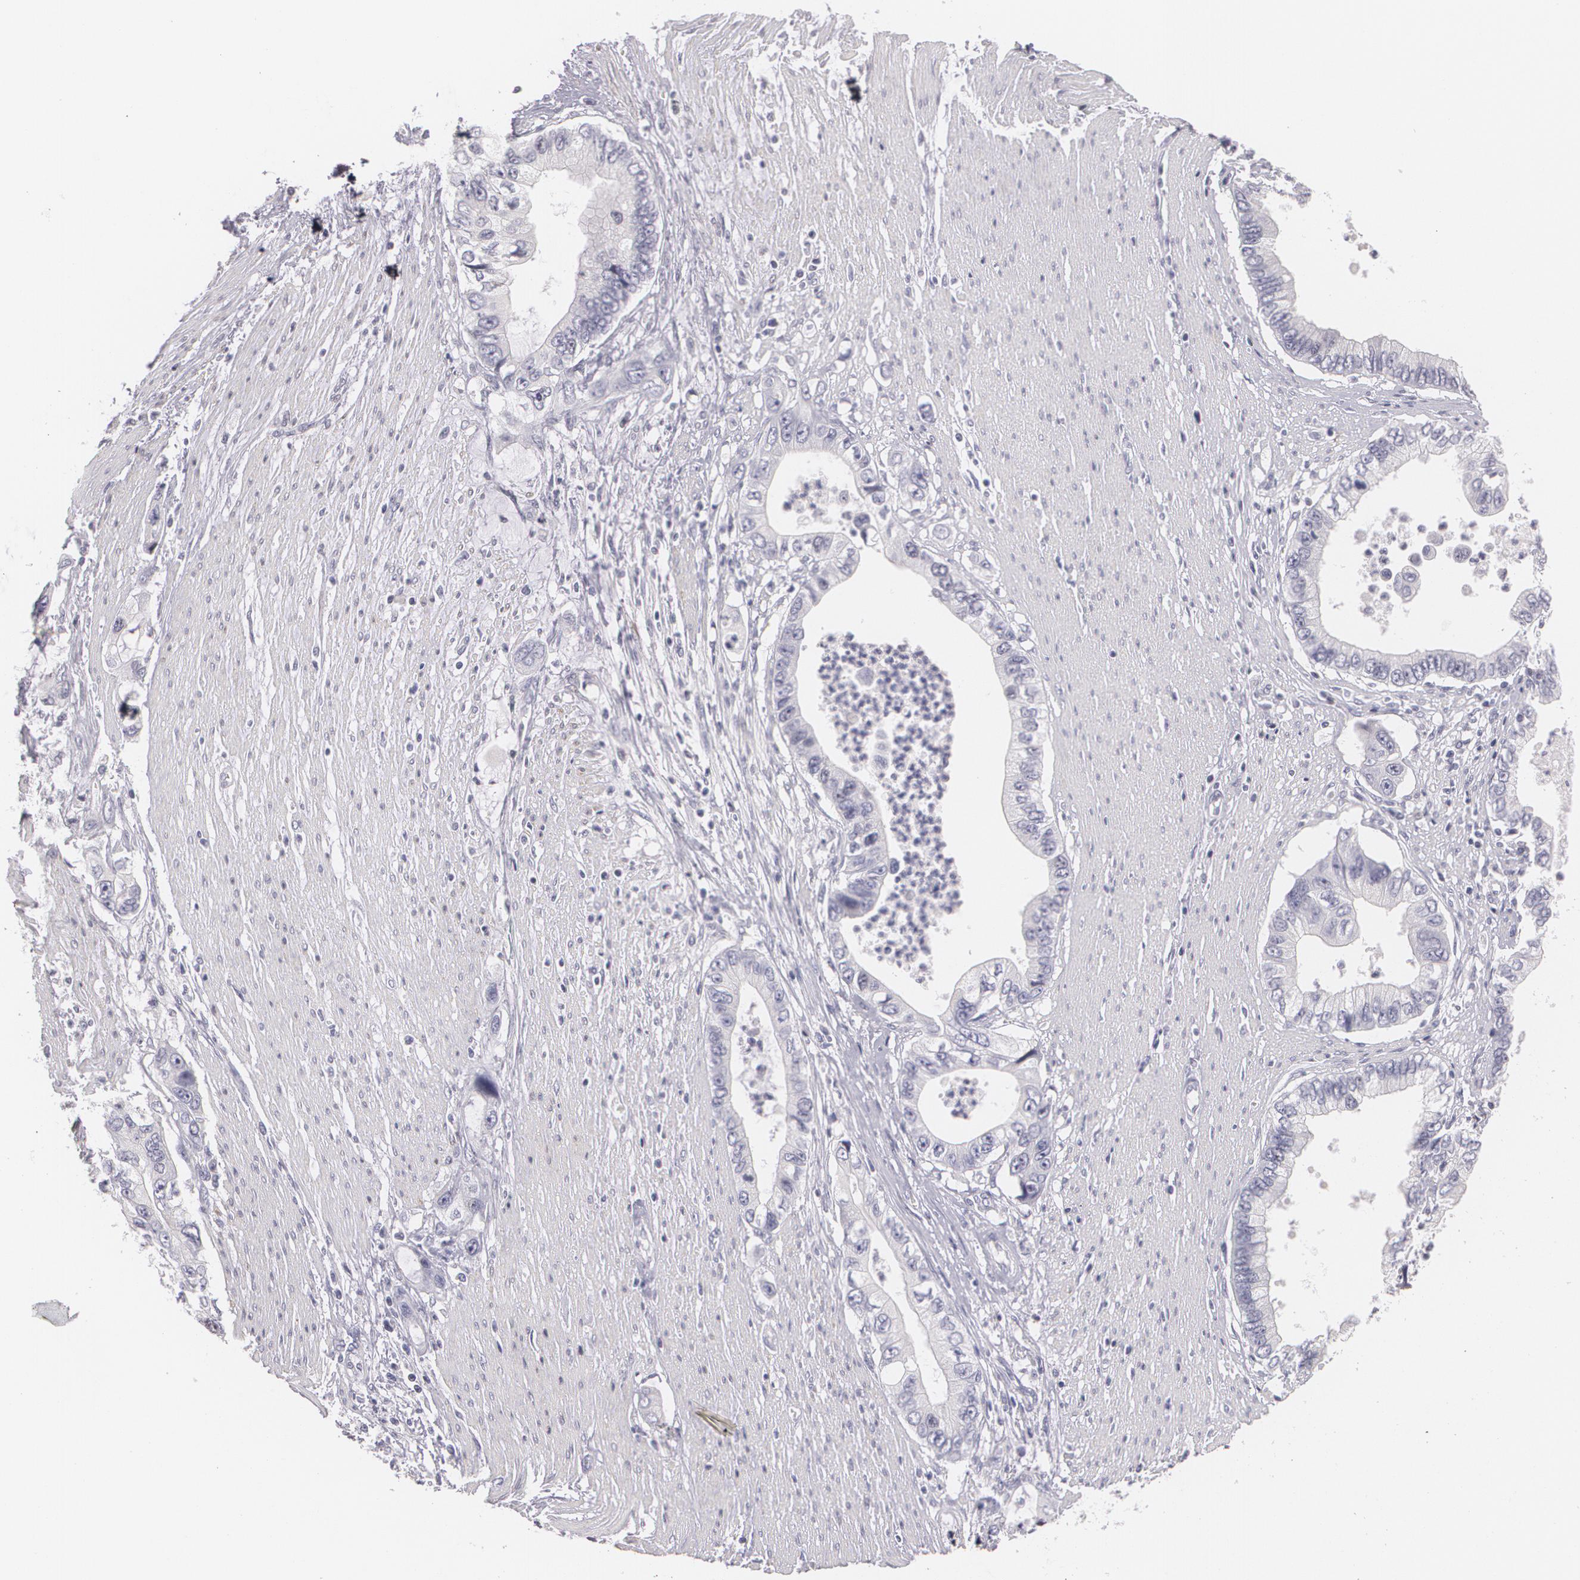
{"staining": {"intensity": "negative", "quantity": "none", "location": "none"}, "tissue": "pancreatic cancer", "cell_type": "Tumor cells", "image_type": "cancer", "snomed": [{"axis": "morphology", "description": "Adenocarcinoma, NOS"}, {"axis": "topography", "description": "Pancreas"}, {"axis": "topography", "description": "Stomach, upper"}], "caption": "The histopathology image demonstrates no significant expression in tumor cells of pancreatic cancer (adenocarcinoma). (DAB (3,3'-diaminobenzidine) immunohistochemistry with hematoxylin counter stain).", "gene": "ZBTB16", "patient": {"sex": "male", "age": 77}}